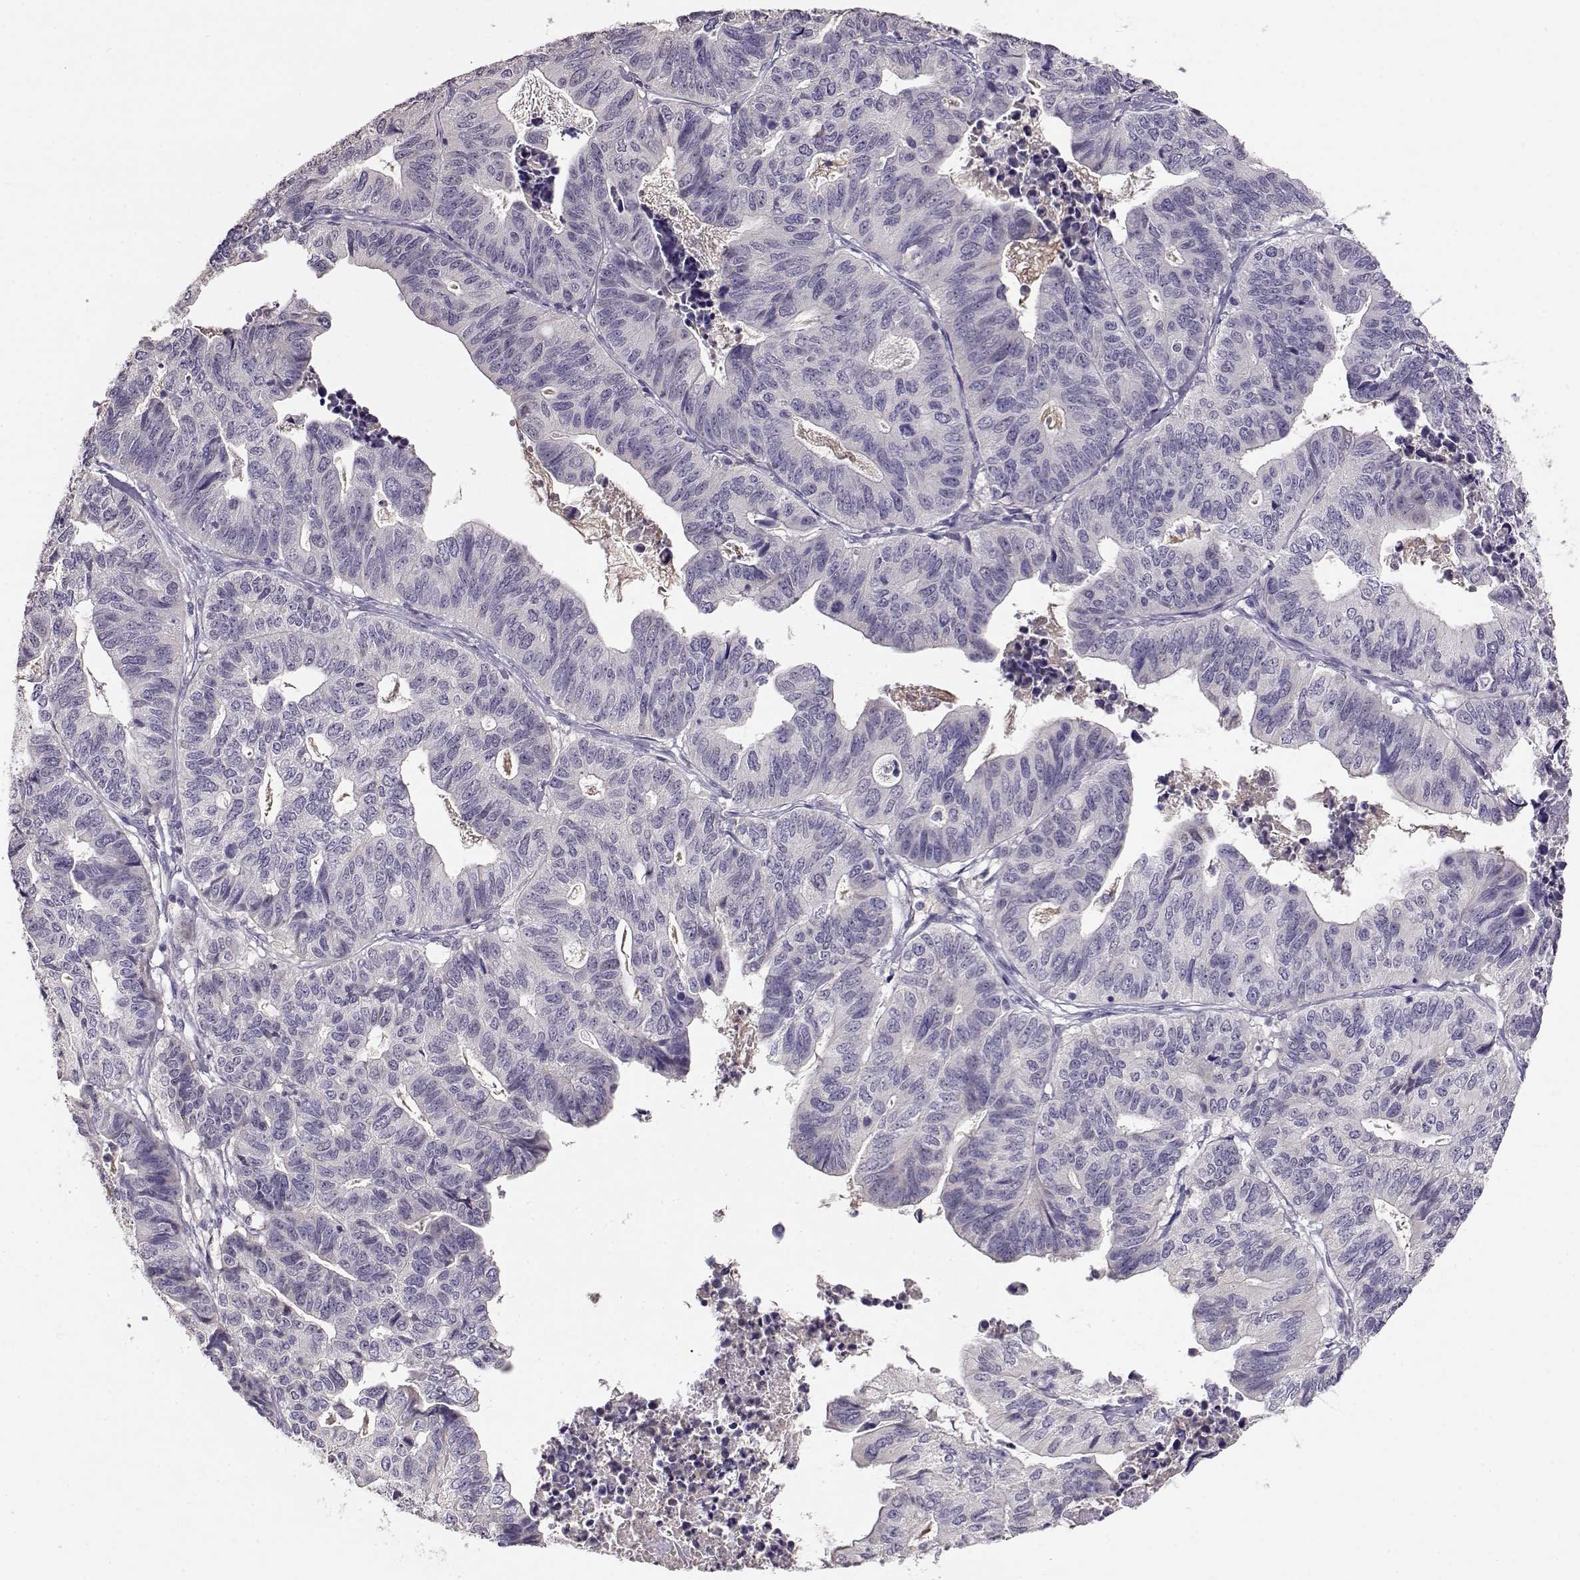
{"staining": {"intensity": "negative", "quantity": "none", "location": "none"}, "tissue": "stomach cancer", "cell_type": "Tumor cells", "image_type": "cancer", "snomed": [{"axis": "morphology", "description": "Adenocarcinoma, NOS"}, {"axis": "topography", "description": "Stomach, upper"}], "caption": "Photomicrograph shows no significant protein expression in tumor cells of stomach adenocarcinoma.", "gene": "TACR1", "patient": {"sex": "female", "age": 67}}